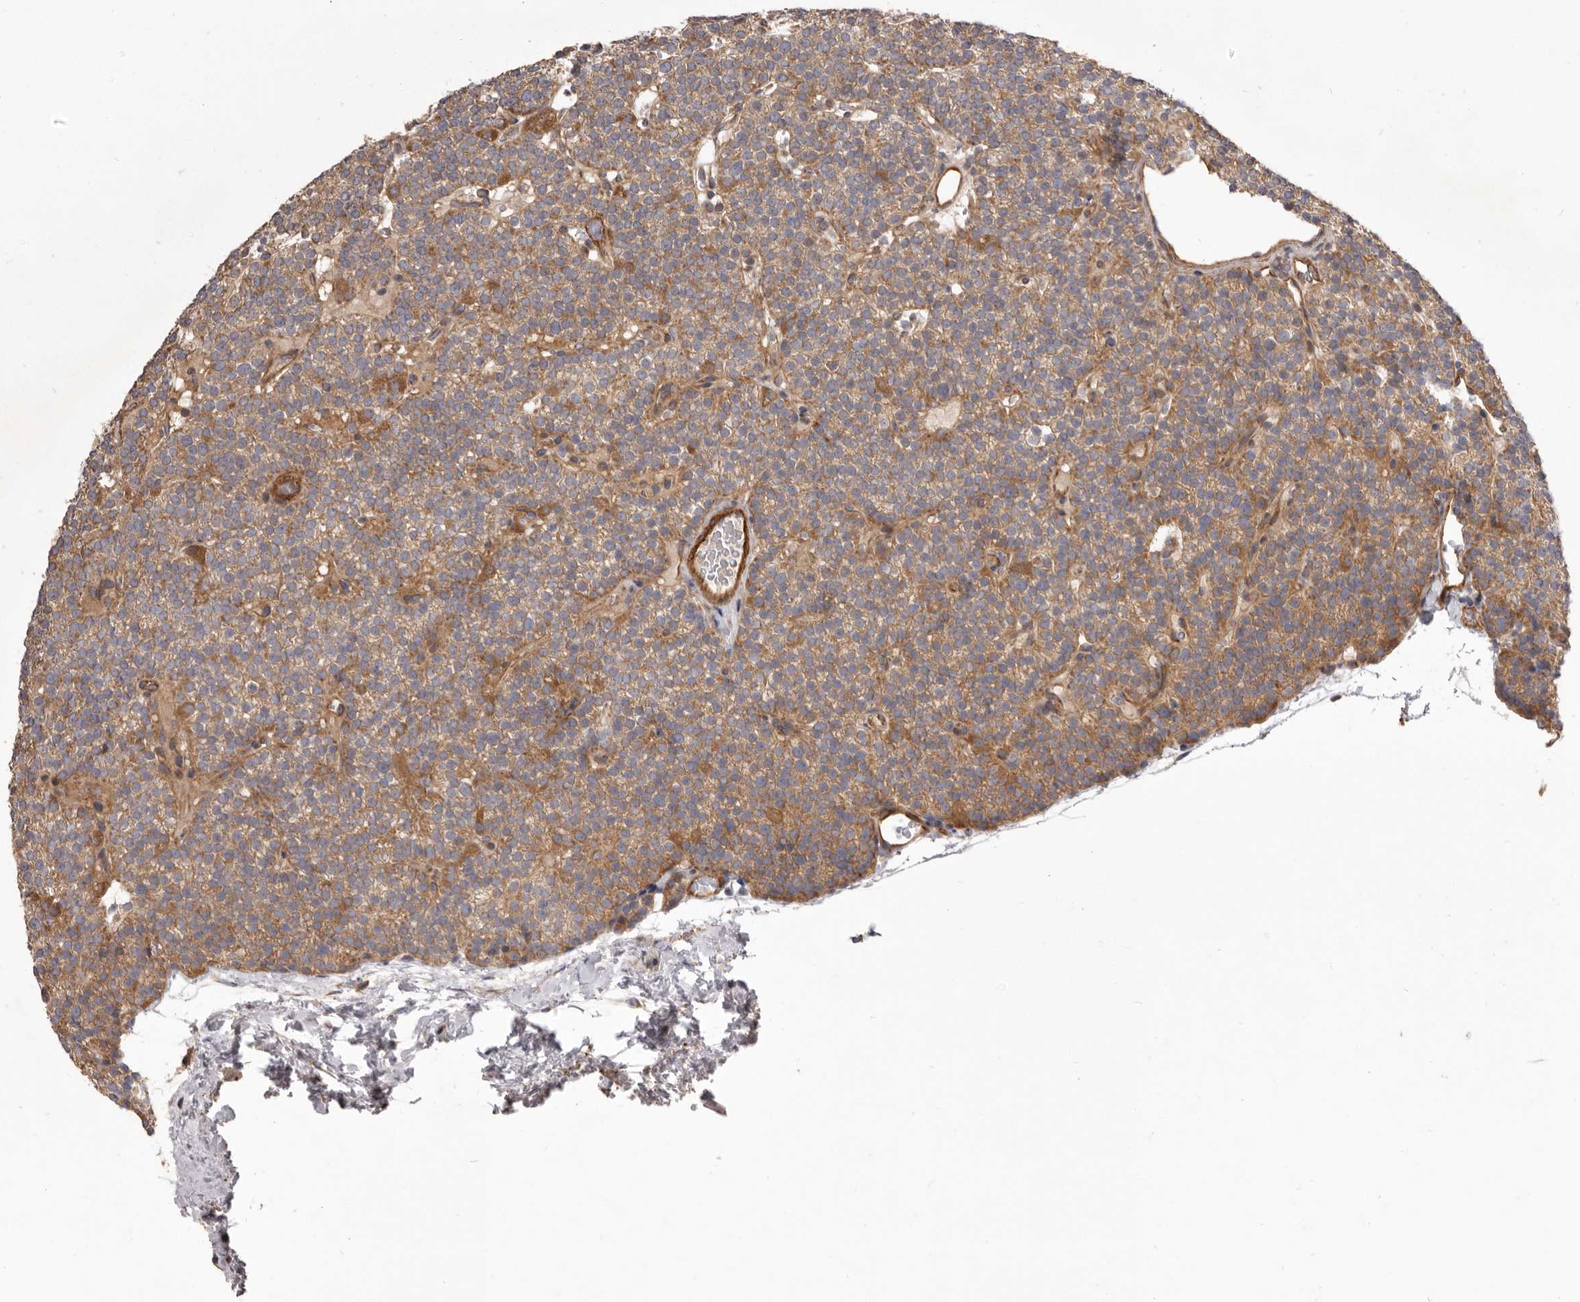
{"staining": {"intensity": "moderate", "quantity": ">75%", "location": "cytoplasmic/membranous"}, "tissue": "parathyroid gland", "cell_type": "Glandular cells", "image_type": "normal", "snomed": [{"axis": "morphology", "description": "Normal tissue, NOS"}, {"axis": "topography", "description": "Parathyroid gland"}], "caption": "High-power microscopy captured an immunohistochemistry (IHC) photomicrograph of benign parathyroid gland, revealing moderate cytoplasmic/membranous expression in approximately >75% of glandular cells. (Stains: DAB in brown, nuclei in blue, Microscopy: brightfield microscopy at high magnification).", "gene": "VPS45", "patient": {"sex": "male", "age": 83}}